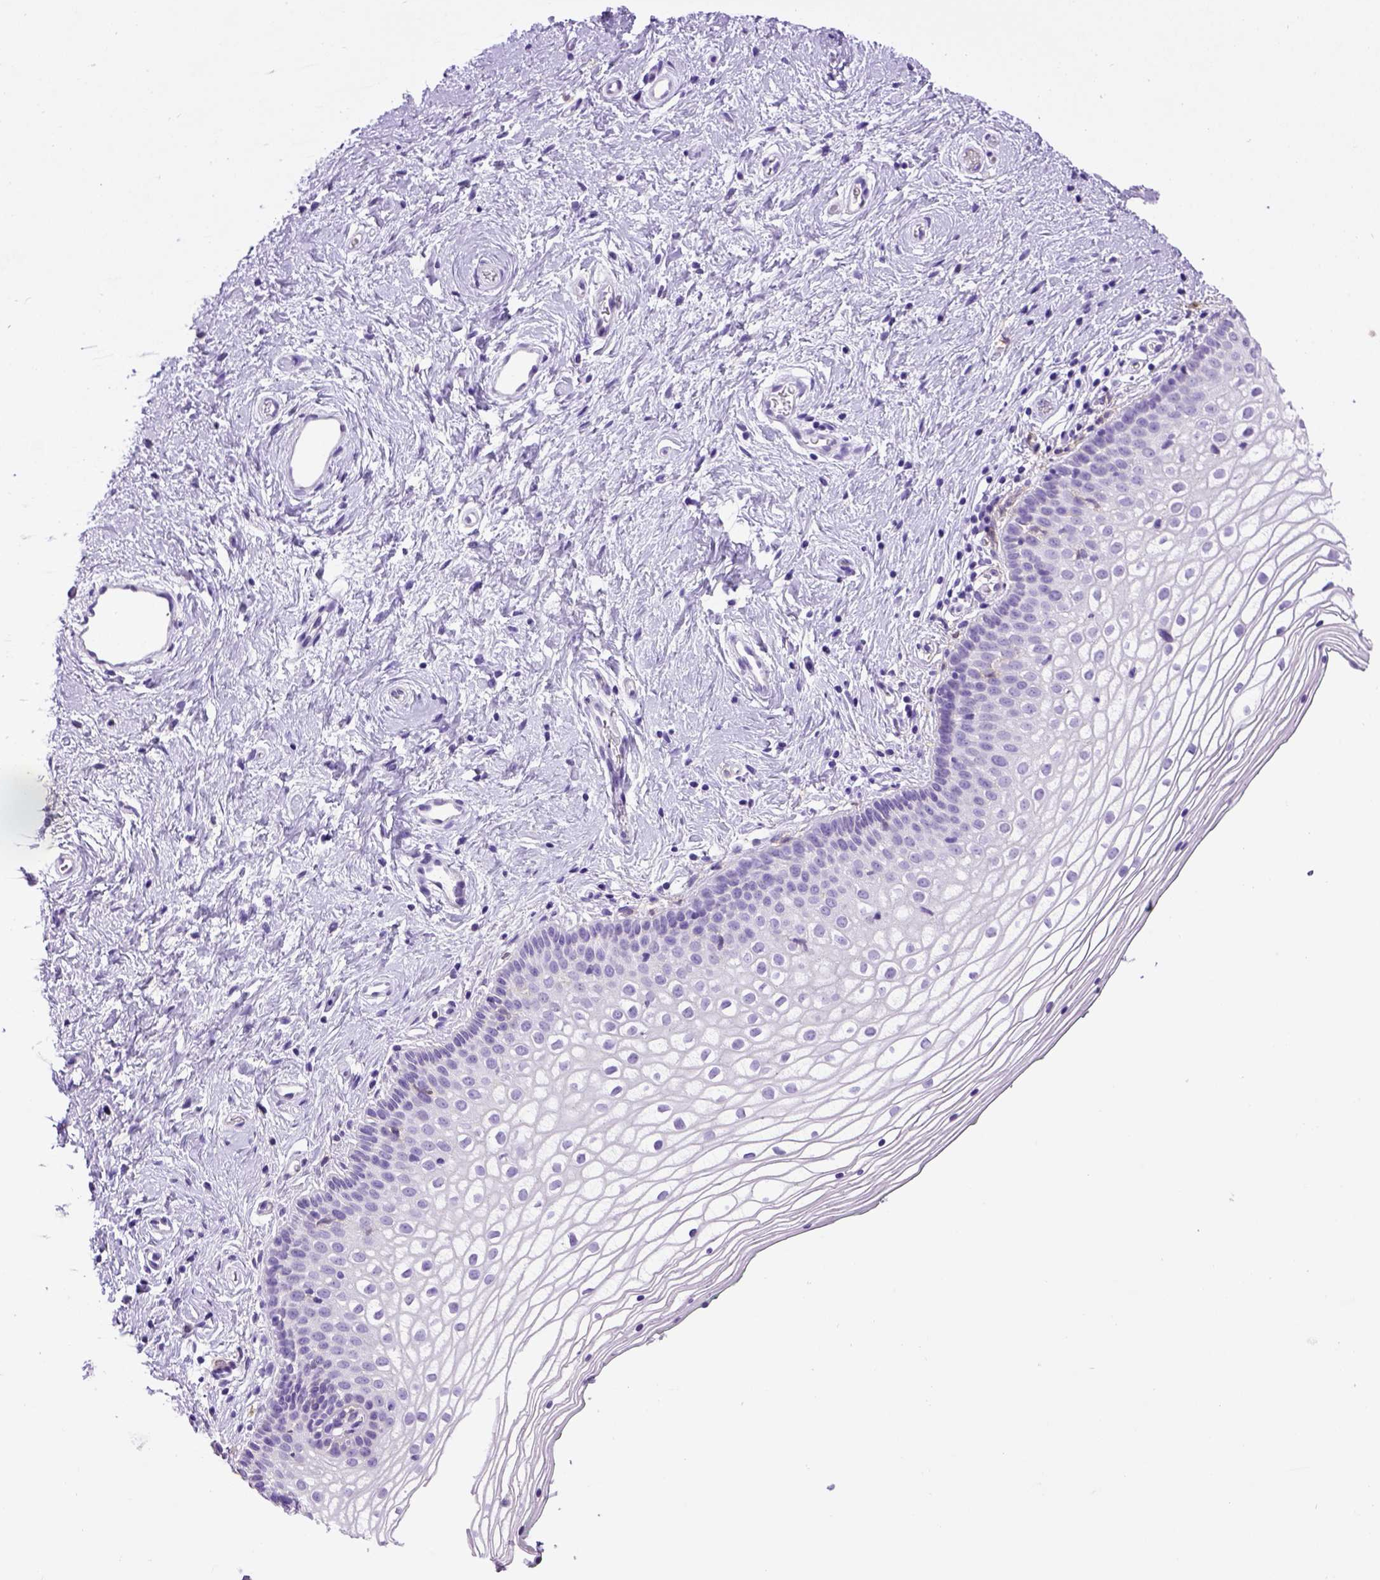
{"staining": {"intensity": "negative", "quantity": "none", "location": "none"}, "tissue": "vagina", "cell_type": "Squamous epithelial cells", "image_type": "normal", "snomed": [{"axis": "morphology", "description": "Normal tissue, NOS"}, {"axis": "topography", "description": "Vagina"}], "caption": "DAB immunohistochemical staining of benign vagina demonstrates no significant expression in squamous epithelial cells. (Brightfield microscopy of DAB immunohistochemistry (IHC) at high magnification).", "gene": "ITGAX", "patient": {"sex": "female", "age": 36}}